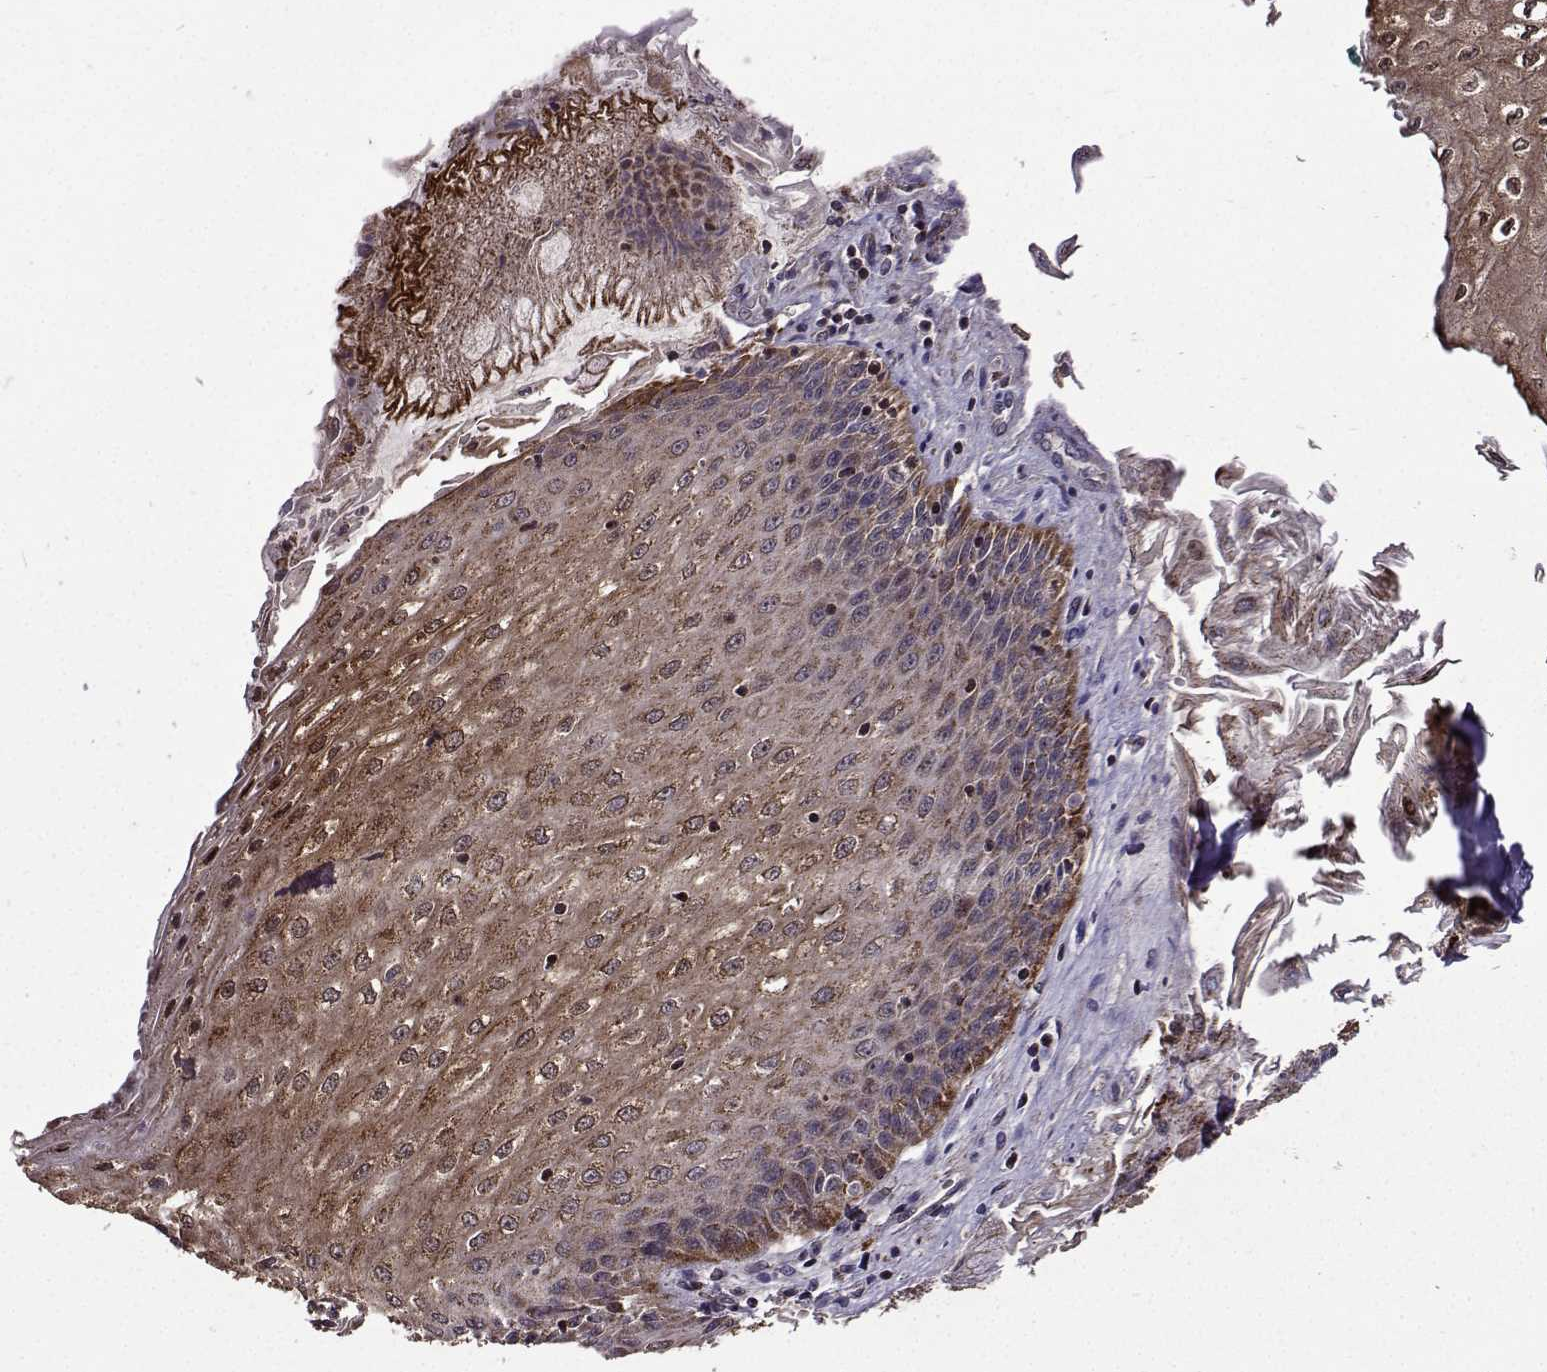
{"staining": {"intensity": "strong", "quantity": "25%-75%", "location": "cytoplasmic/membranous"}, "tissue": "esophagus", "cell_type": "Squamous epithelial cells", "image_type": "normal", "snomed": [{"axis": "morphology", "description": "Normal tissue, NOS"}, {"axis": "topography", "description": "Esophagus"}], "caption": "Immunohistochemistry image of normal esophagus: human esophagus stained using immunohistochemistry (IHC) exhibits high levels of strong protein expression localized specifically in the cytoplasmic/membranous of squamous epithelial cells, appearing as a cytoplasmic/membranous brown color.", "gene": "TAB2", "patient": {"sex": "male", "age": 58}}